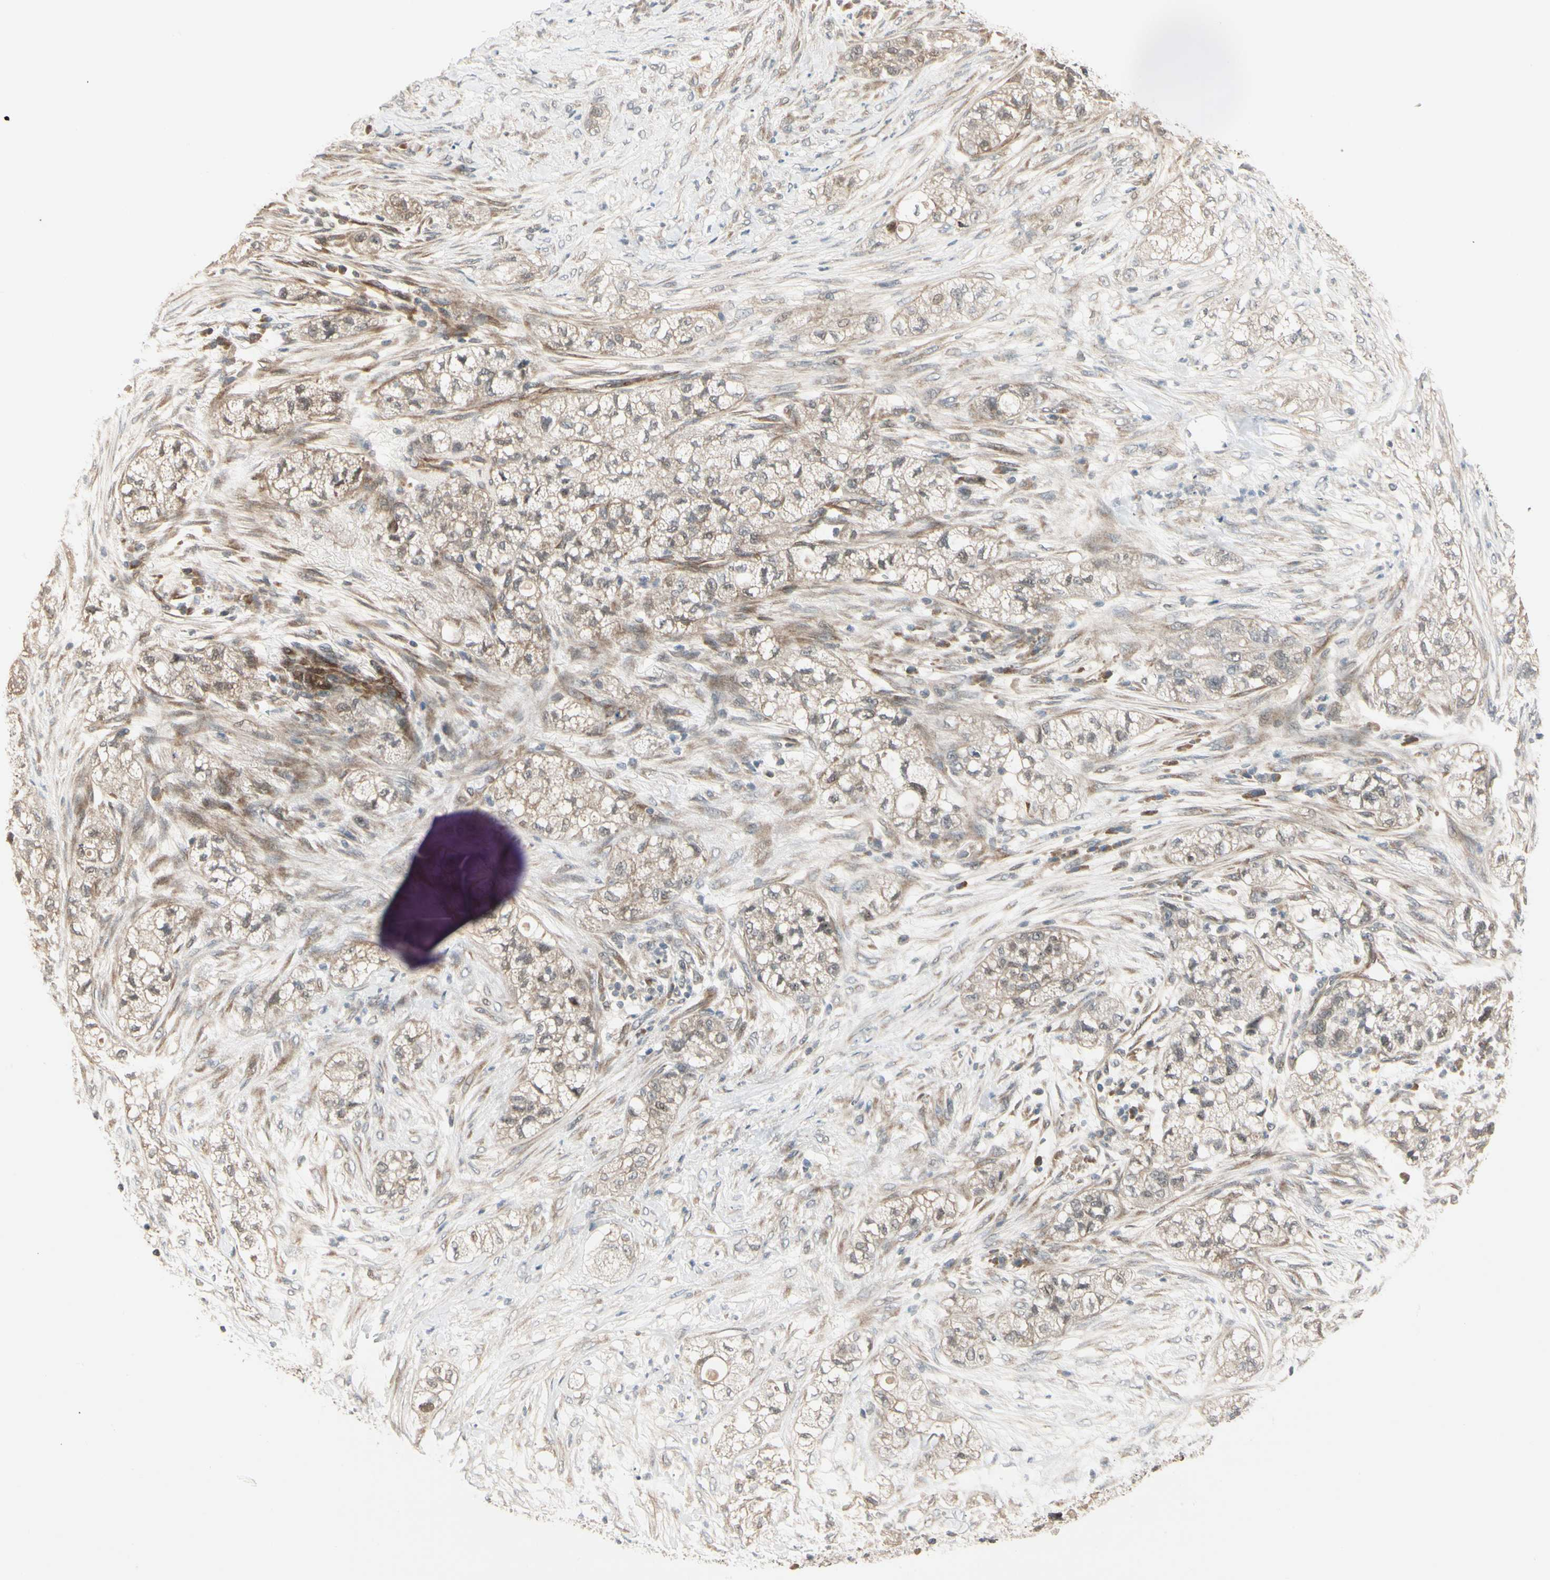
{"staining": {"intensity": "weak", "quantity": ">75%", "location": "cytoplasmic/membranous"}, "tissue": "pancreatic cancer", "cell_type": "Tumor cells", "image_type": "cancer", "snomed": [{"axis": "morphology", "description": "Adenocarcinoma, NOS"}, {"axis": "topography", "description": "Pancreas"}], "caption": "Human pancreatic adenocarcinoma stained for a protein (brown) shows weak cytoplasmic/membranous positive staining in approximately >75% of tumor cells.", "gene": "SVBP", "patient": {"sex": "female", "age": 78}}